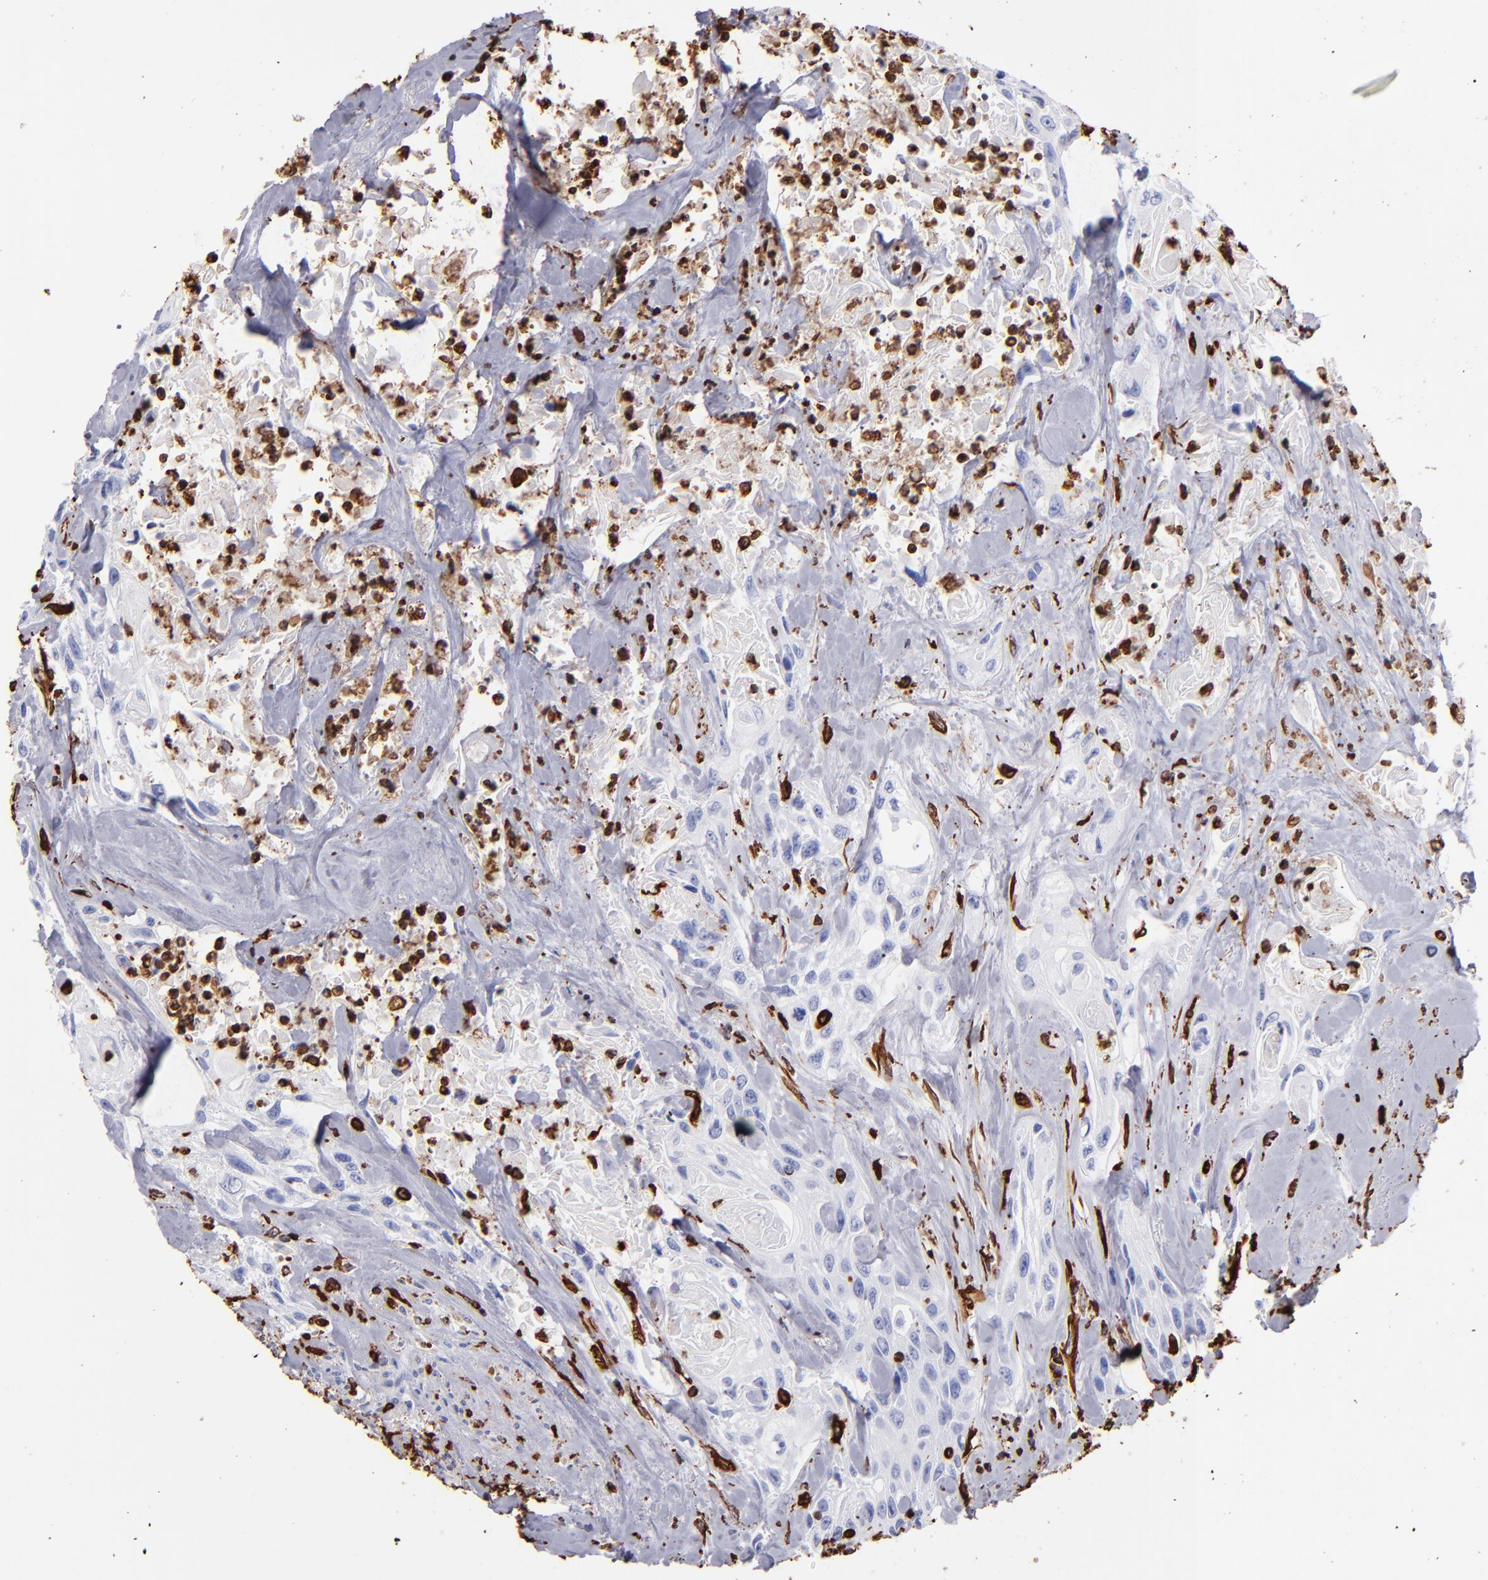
{"staining": {"intensity": "strong", "quantity": "<25%", "location": "cytoplasmic/membranous"}, "tissue": "urothelial cancer", "cell_type": "Tumor cells", "image_type": "cancer", "snomed": [{"axis": "morphology", "description": "Urothelial carcinoma, High grade"}, {"axis": "topography", "description": "Urinary bladder"}], "caption": "Urothelial carcinoma (high-grade) stained for a protein (brown) exhibits strong cytoplasmic/membranous positive positivity in approximately <25% of tumor cells.", "gene": "VIM", "patient": {"sex": "female", "age": 84}}